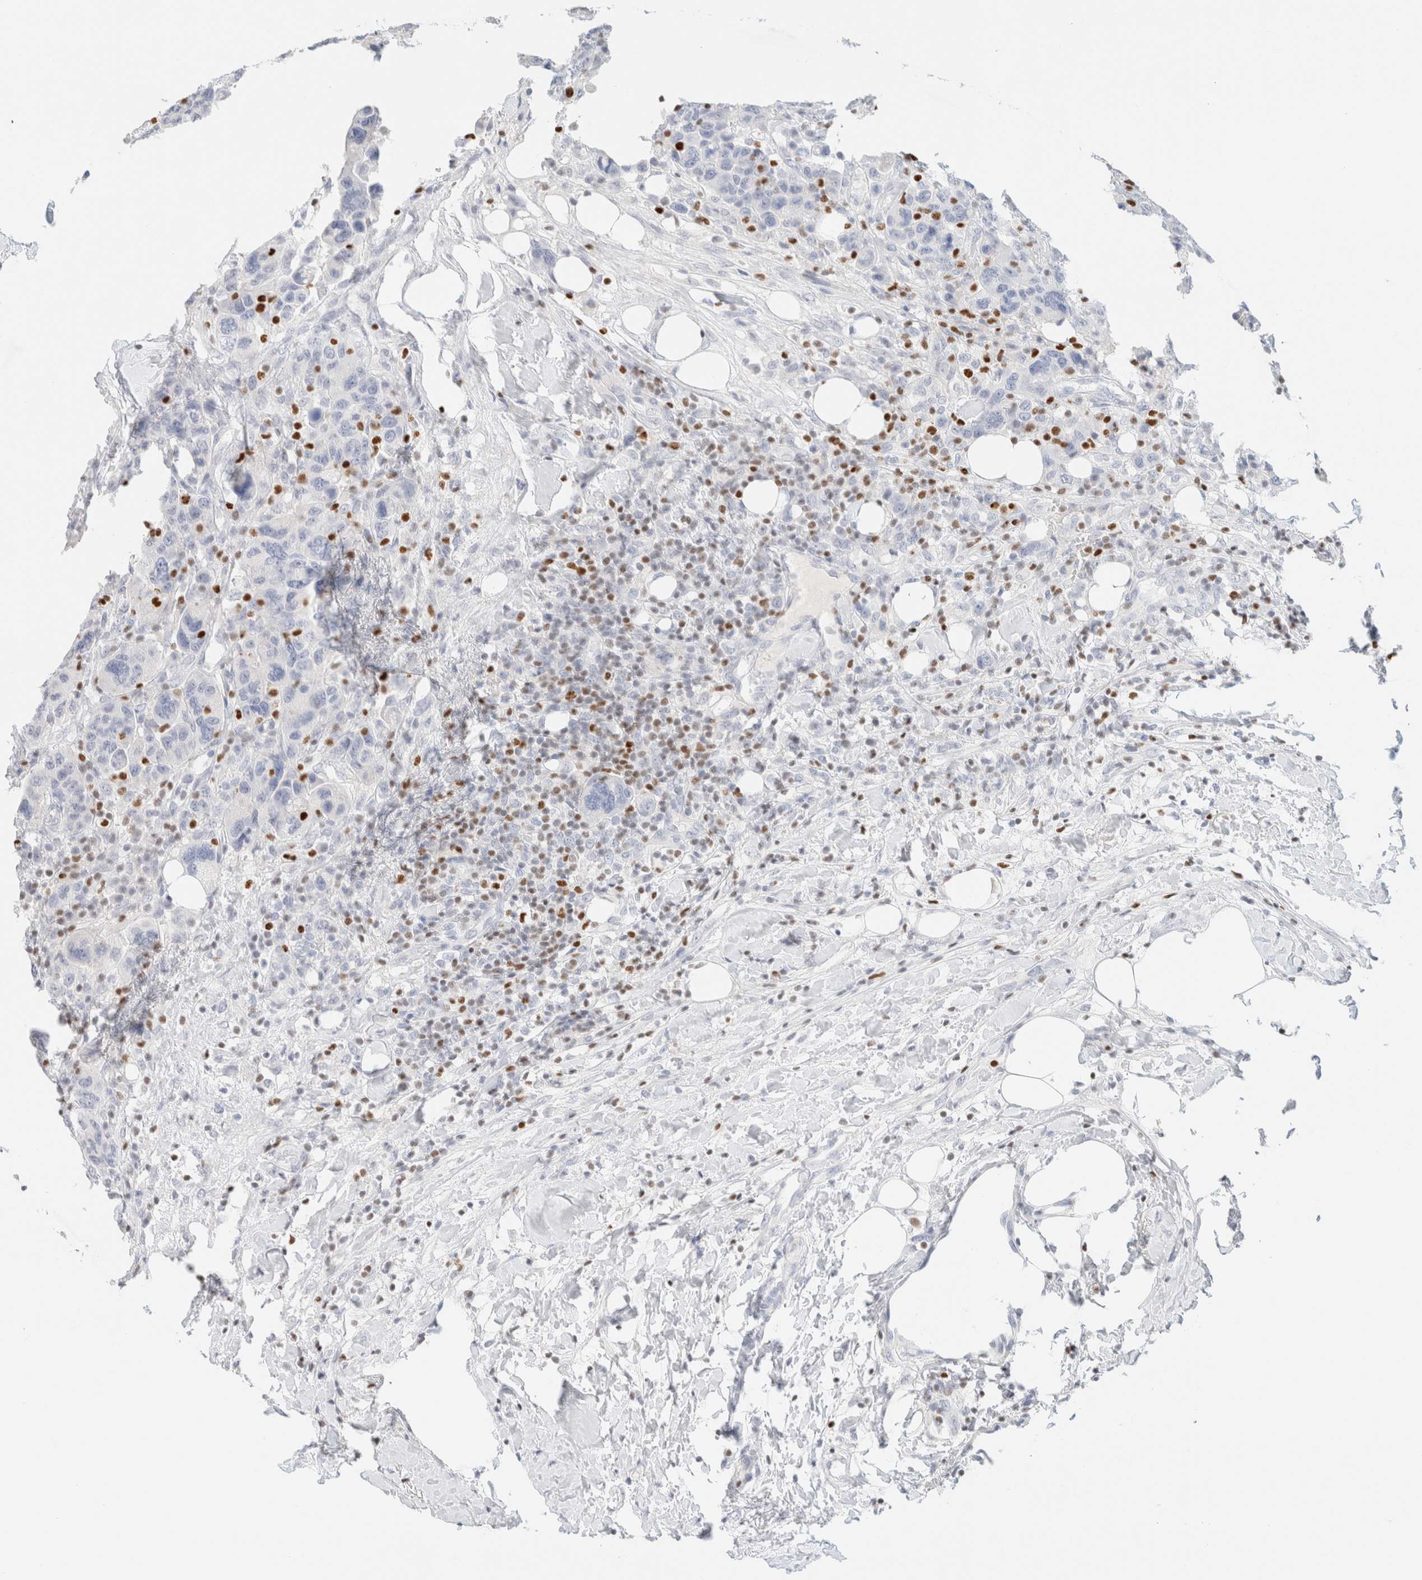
{"staining": {"intensity": "negative", "quantity": "none", "location": "none"}, "tissue": "breast cancer", "cell_type": "Tumor cells", "image_type": "cancer", "snomed": [{"axis": "morphology", "description": "Duct carcinoma"}, {"axis": "topography", "description": "Breast"}], "caption": "A high-resolution micrograph shows immunohistochemistry staining of breast cancer, which reveals no significant expression in tumor cells. (DAB (3,3'-diaminobenzidine) IHC, high magnification).", "gene": "IKZF3", "patient": {"sex": "female", "age": 37}}